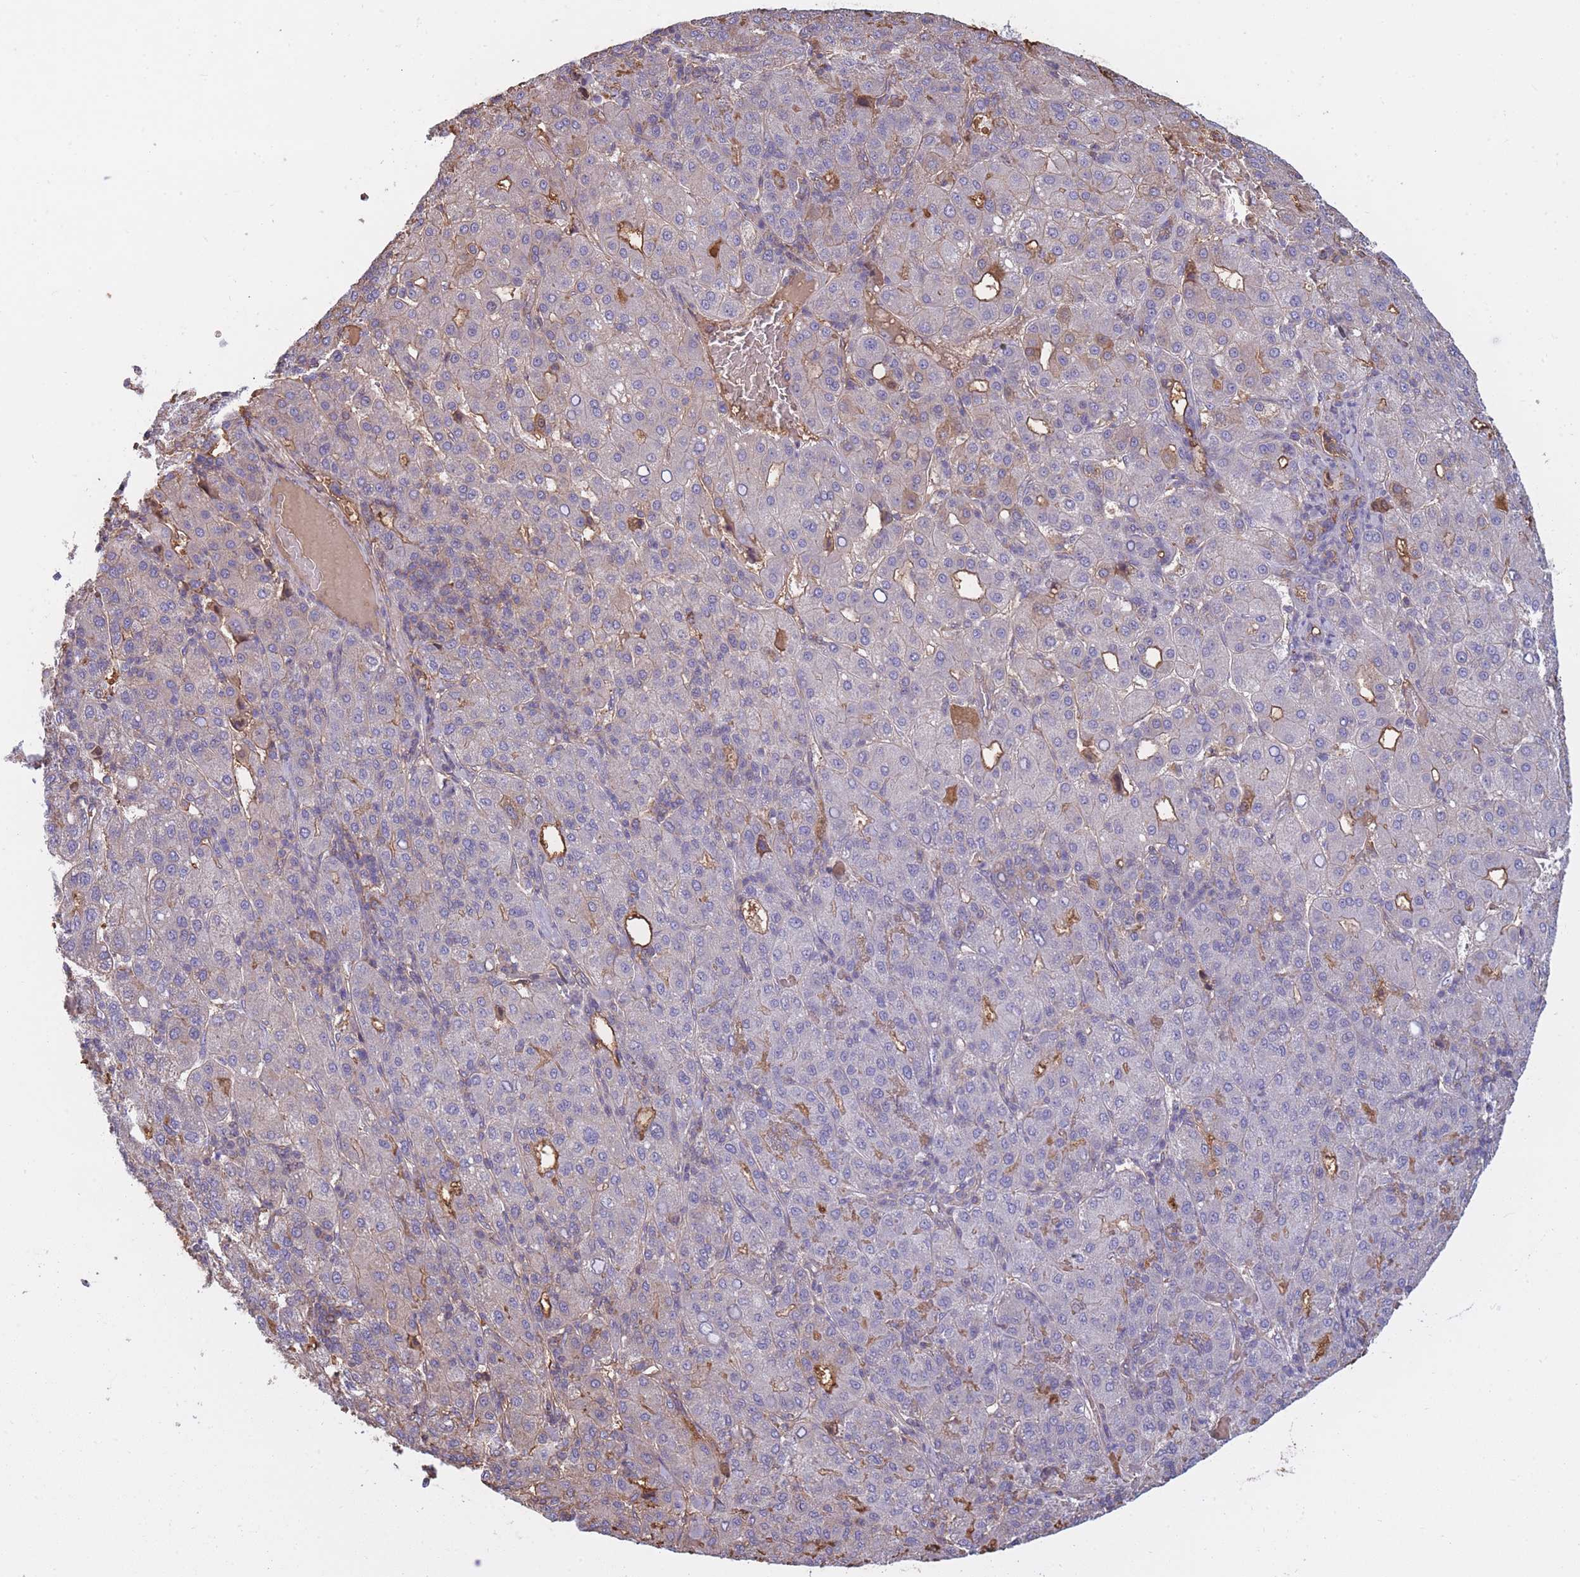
{"staining": {"intensity": "negative", "quantity": "none", "location": "none"}, "tissue": "liver cancer", "cell_type": "Tumor cells", "image_type": "cancer", "snomed": [{"axis": "morphology", "description": "Carcinoma, Hepatocellular, NOS"}, {"axis": "topography", "description": "Liver"}], "caption": "A histopathology image of hepatocellular carcinoma (liver) stained for a protein shows no brown staining in tumor cells. Brightfield microscopy of IHC stained with DAB (3,3'-diaminobenzidine) (brown) and hematoxylin (blue), captured at high magnification.", "gene": "KAT2A", "patient": {"sex": "male", "age": 65}}